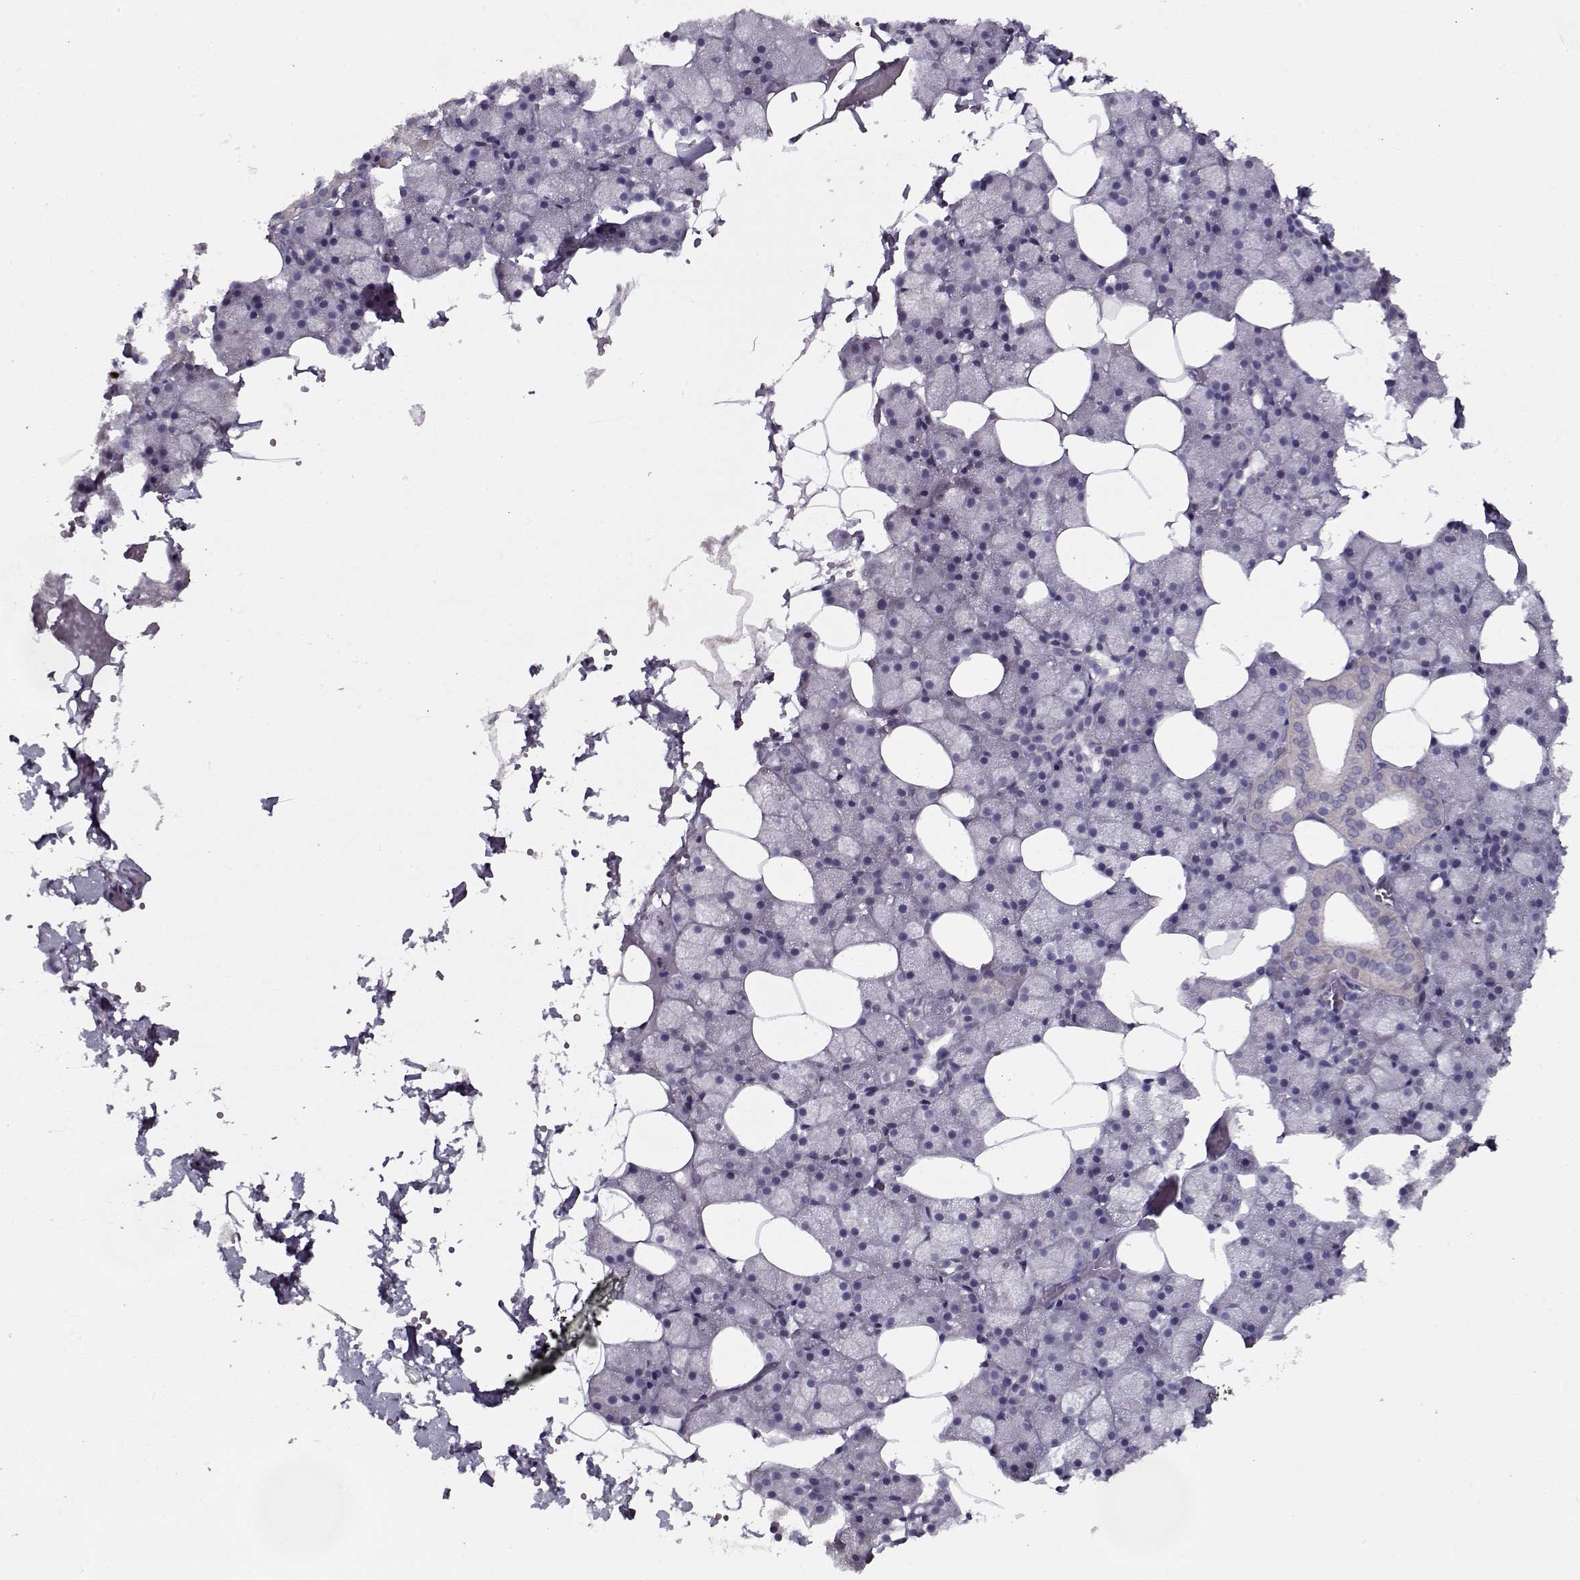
{"staining": {"intensity": "weak", "quantity": "<25%", "location": "cytoplasmic/membranous"}, "tissue": "salivary gland", "cell_type": "Glandular cells", "image_type": "normal", "snomed": [{"axis": "morphology", "description": "Normal tissue, NOS"}, {"axis": "topography", "description": "Salivary gland"}], "caption": "A micrograph of salivary gland stained for a protein exhibits no brown staining in glandular cells. The staining was performed using DAB (3,3'-diaminobenzidine) to visualize the protein expression in brown, while the nuclei were stained in blue with hematoxylin (Magnification: 20x).", "gene": "PP2D1", "patient": {"sex": "male", "age": 38}}